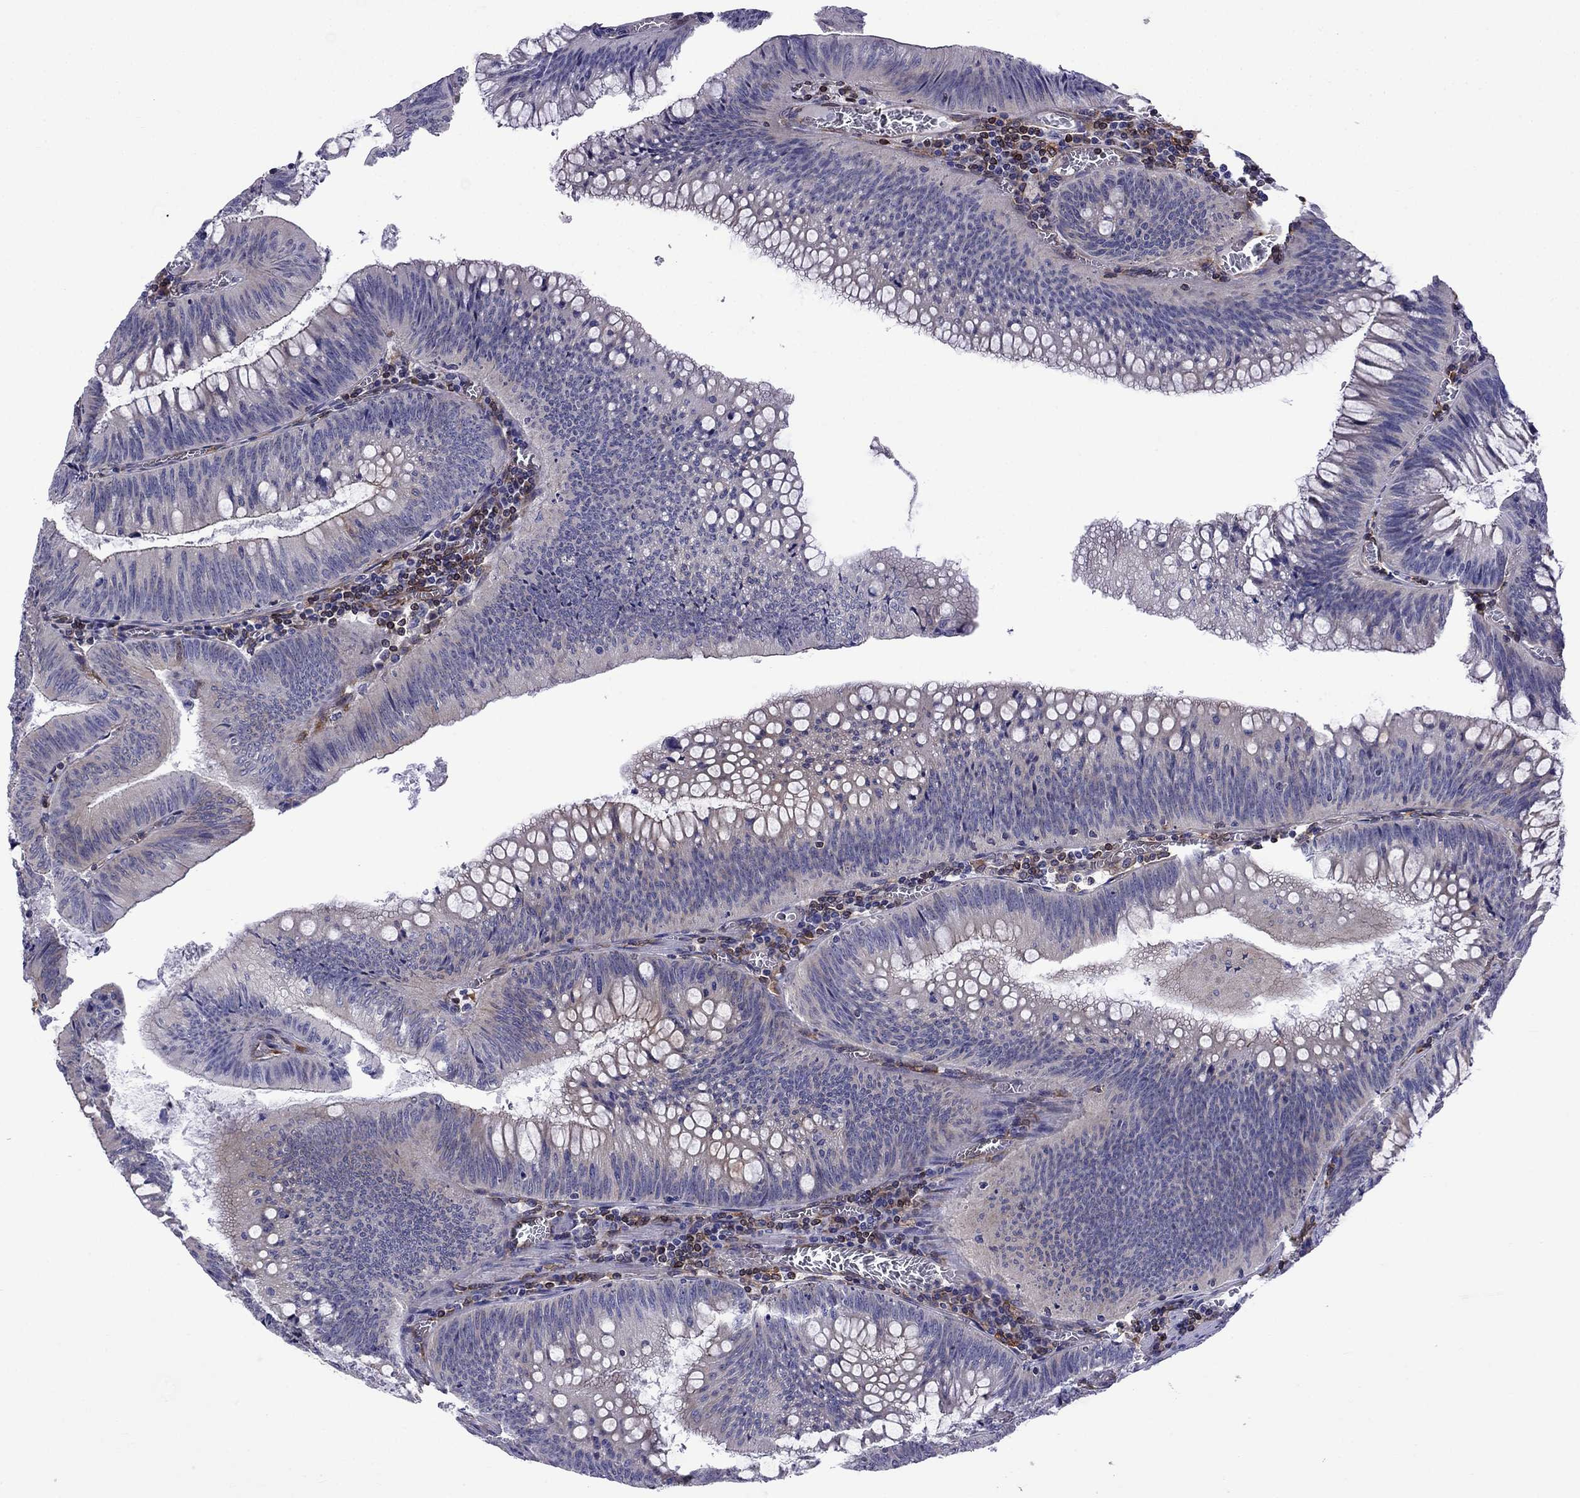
{"staining": {"intensity": "negative", "quantity": "none", "location": "none"}, "tissue": "colorectal cancer", "cell_type": "Tumor cells", "image_type": "cancer", "snomed": [{"axis": "morphology", "description": "Adenocarcinoma, NOS"}, {"axis": "topography", "description": "Rectum"}], "caption": "This is an immunohistochemistry (IHC) histopathology image of human colorectal adenocarcinoma. There is no expression in tumor cells.", "gene": "GNAL", "patient": {"sex": "female", "age": 72}}